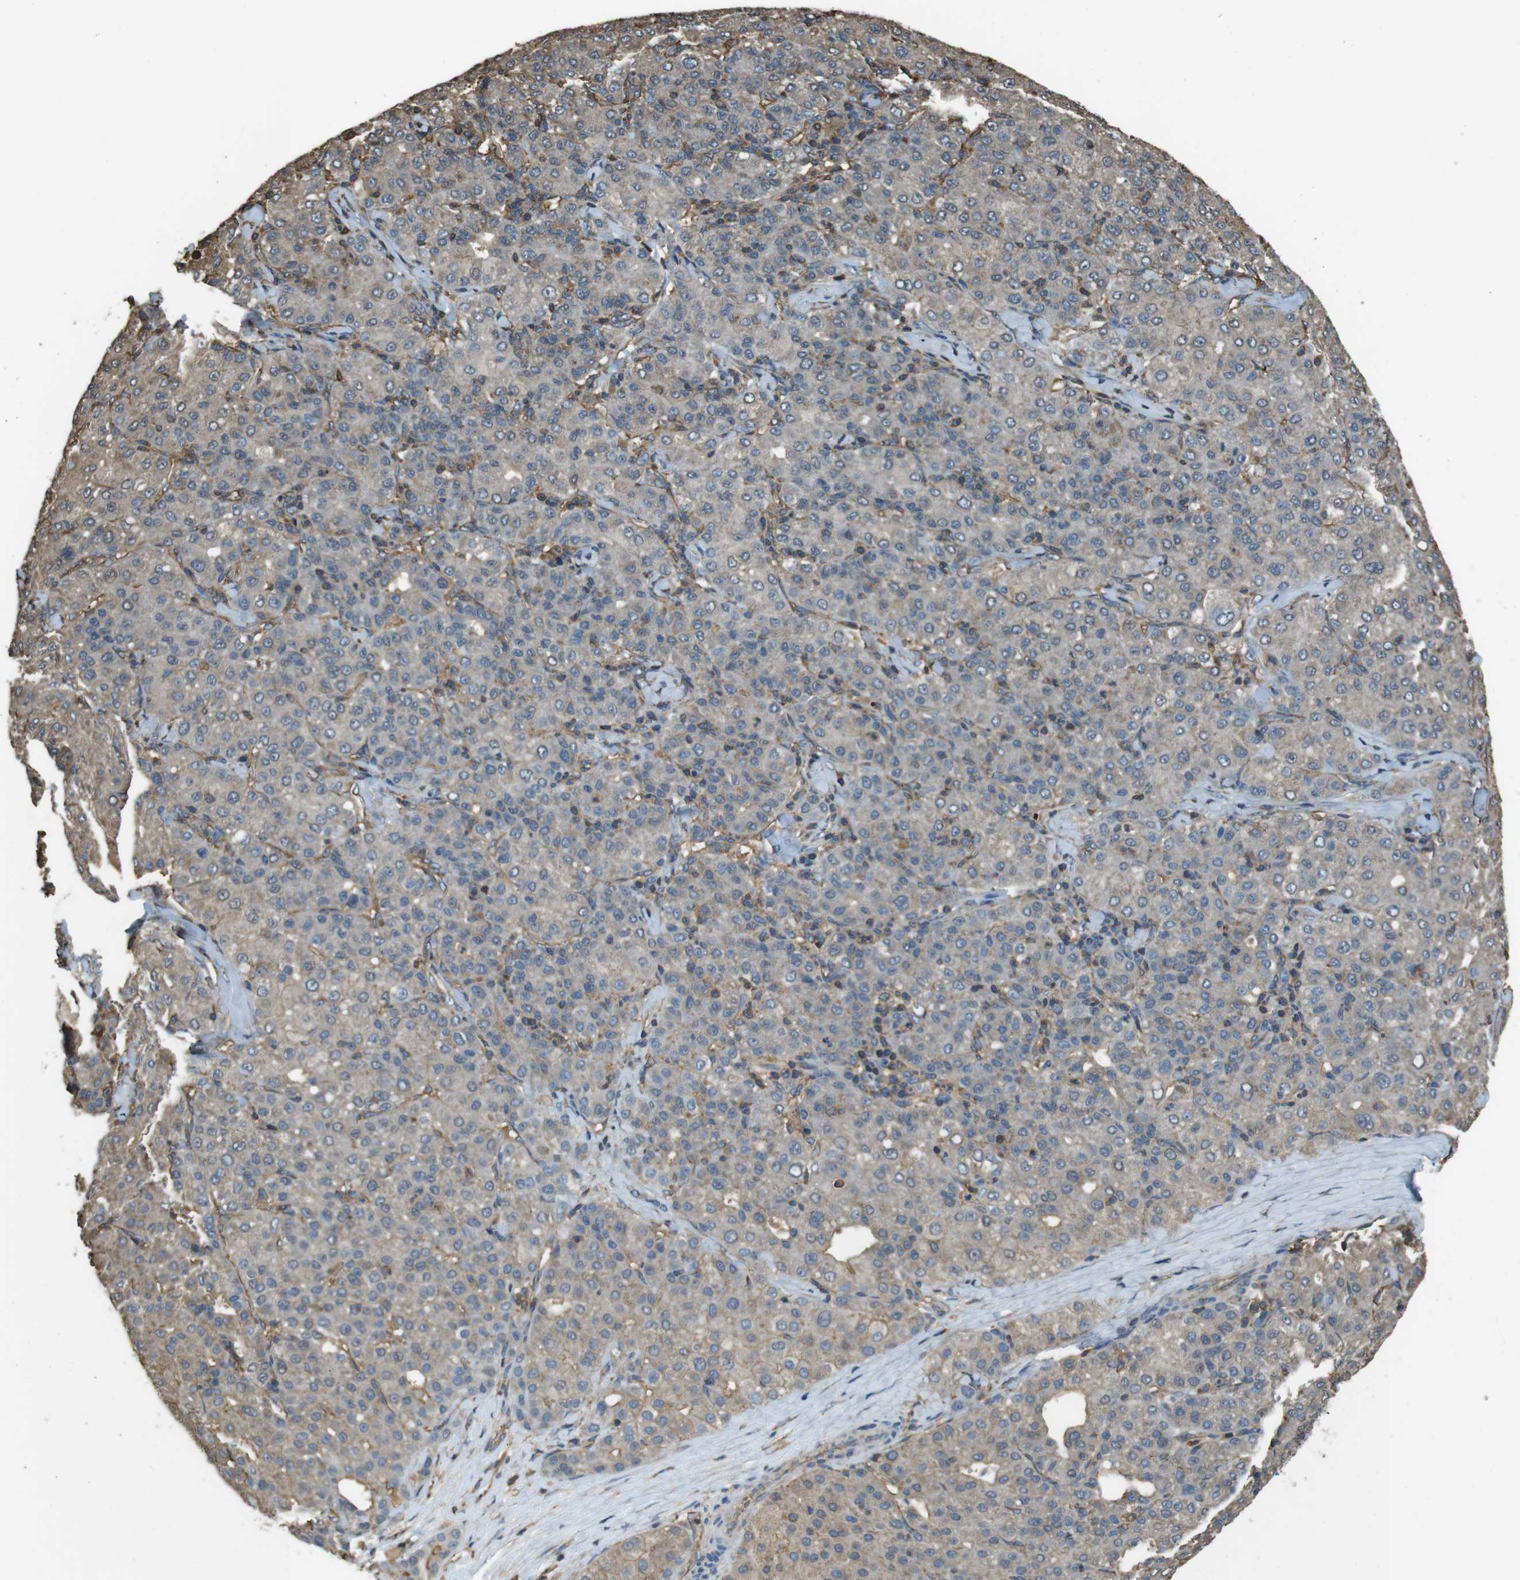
{"staining": {"intensity": "weak", "quantity": "<25%", "location": "cytoplasmic/membranous"}, "tissue": "liver cancer", "cell_type": "Tumor cells", "image_type": "cancer", "snomed": [{"axis": "morphology", "description": "Carcinoma, Hepatocellular, NOS"}, {"axis": "topography", "description": "Liver"}], "caption": "A high-resolution histopathology image shows immunohistochemistry staining of liver cancer, which reveals no significant staining in tumor cells.", "gene": "FCAR", "patient": {"sex": "male", "age": 65}}